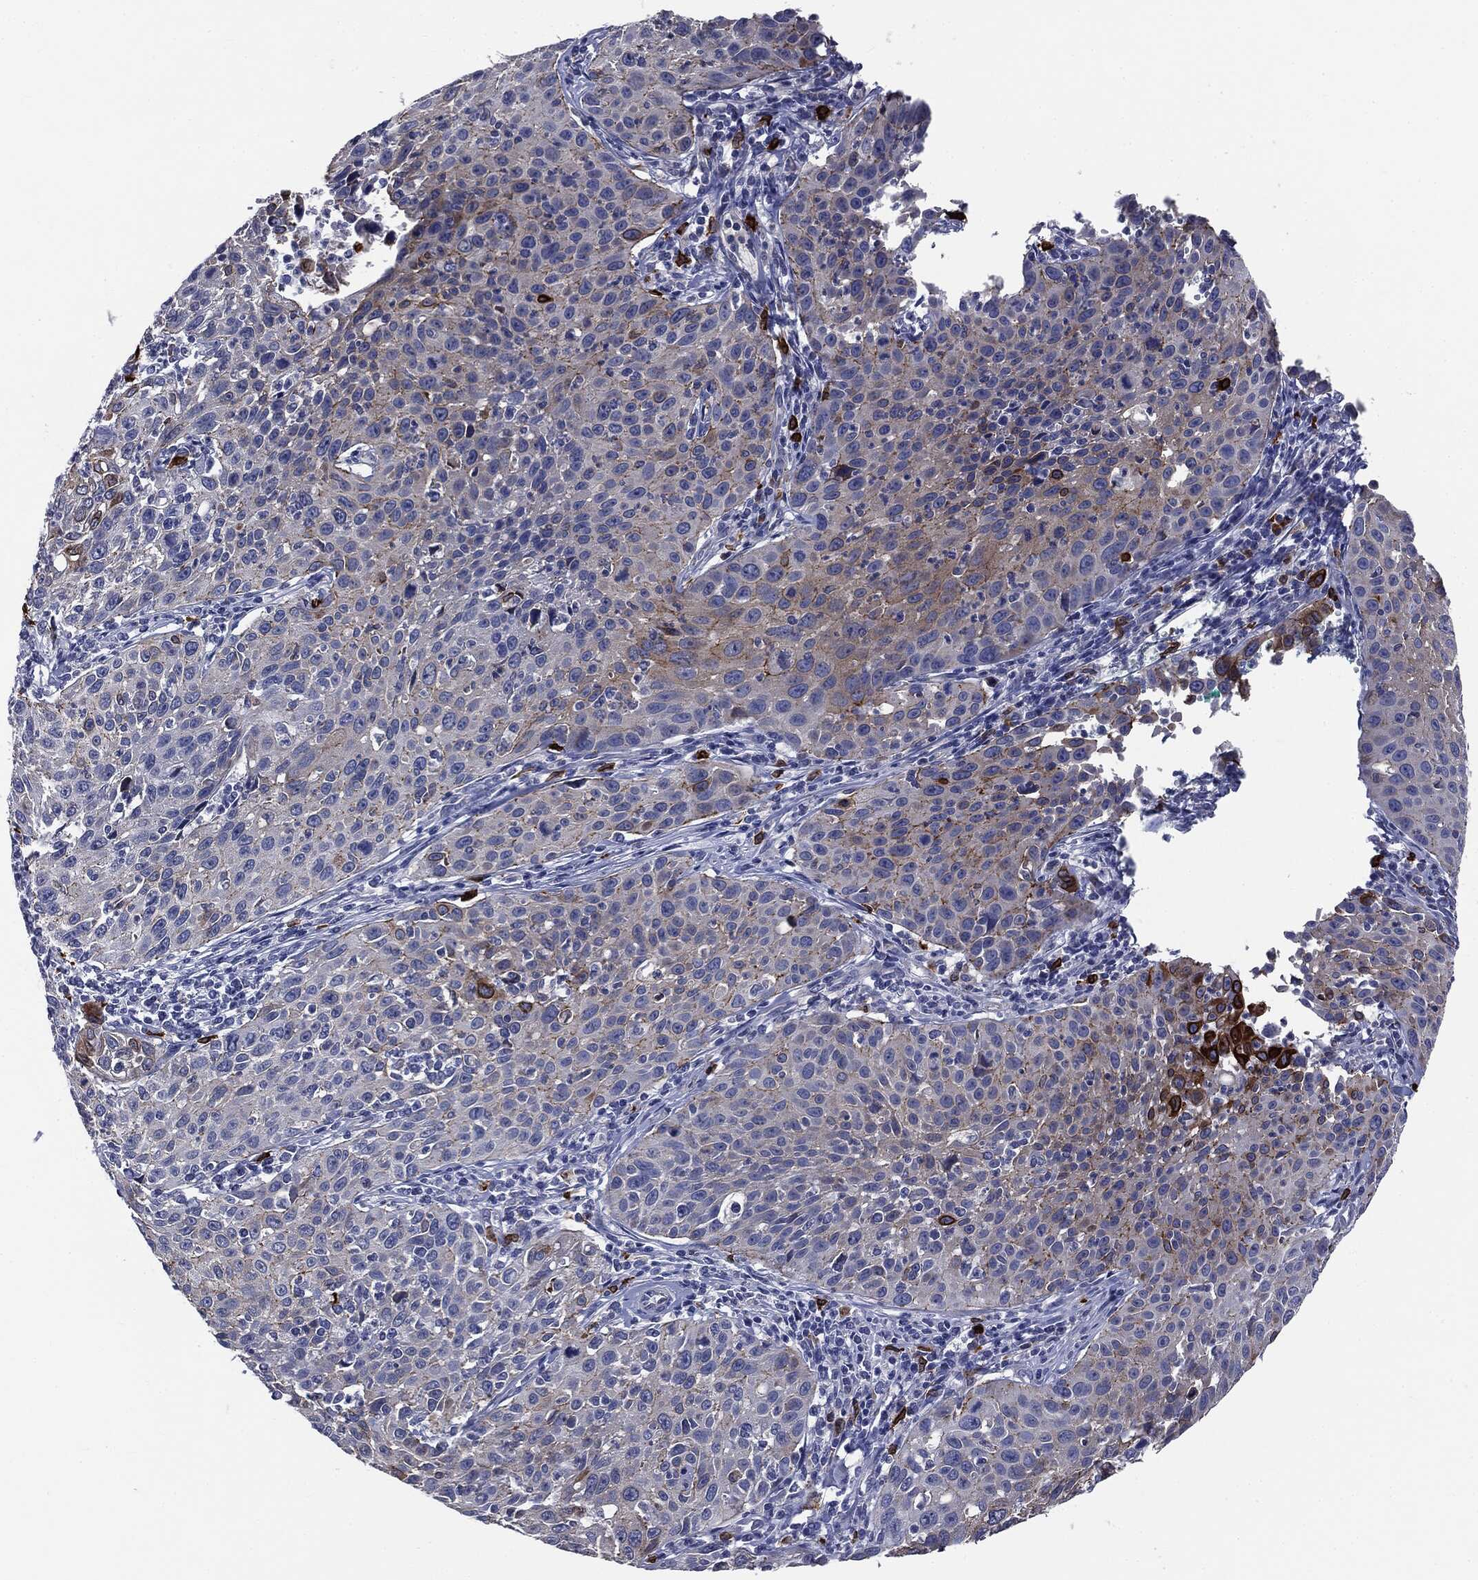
{"staining": {"intensity": "strong", "quantity": "<25%", "location": "cytoplasmic/membranous"}, "tissue": "cervical cancer", "cell_type": "Tumor cells", "image_type": "cancer", "snomed": [{"axis": "morphology", "description": "Squamous cell carcinoma, NOS"}, {"axis": "topography", "description": "Cervix"}], "caption": "The histopathology image exhibits immunohistochemical staining of cervical squamous cell carcinoma. There is strong cytoplasmic/membranous staining is seen in approximately <25% of tumor cells.", "gene": "PTGS2", "patient": {"sex": "female", "age": 26}}